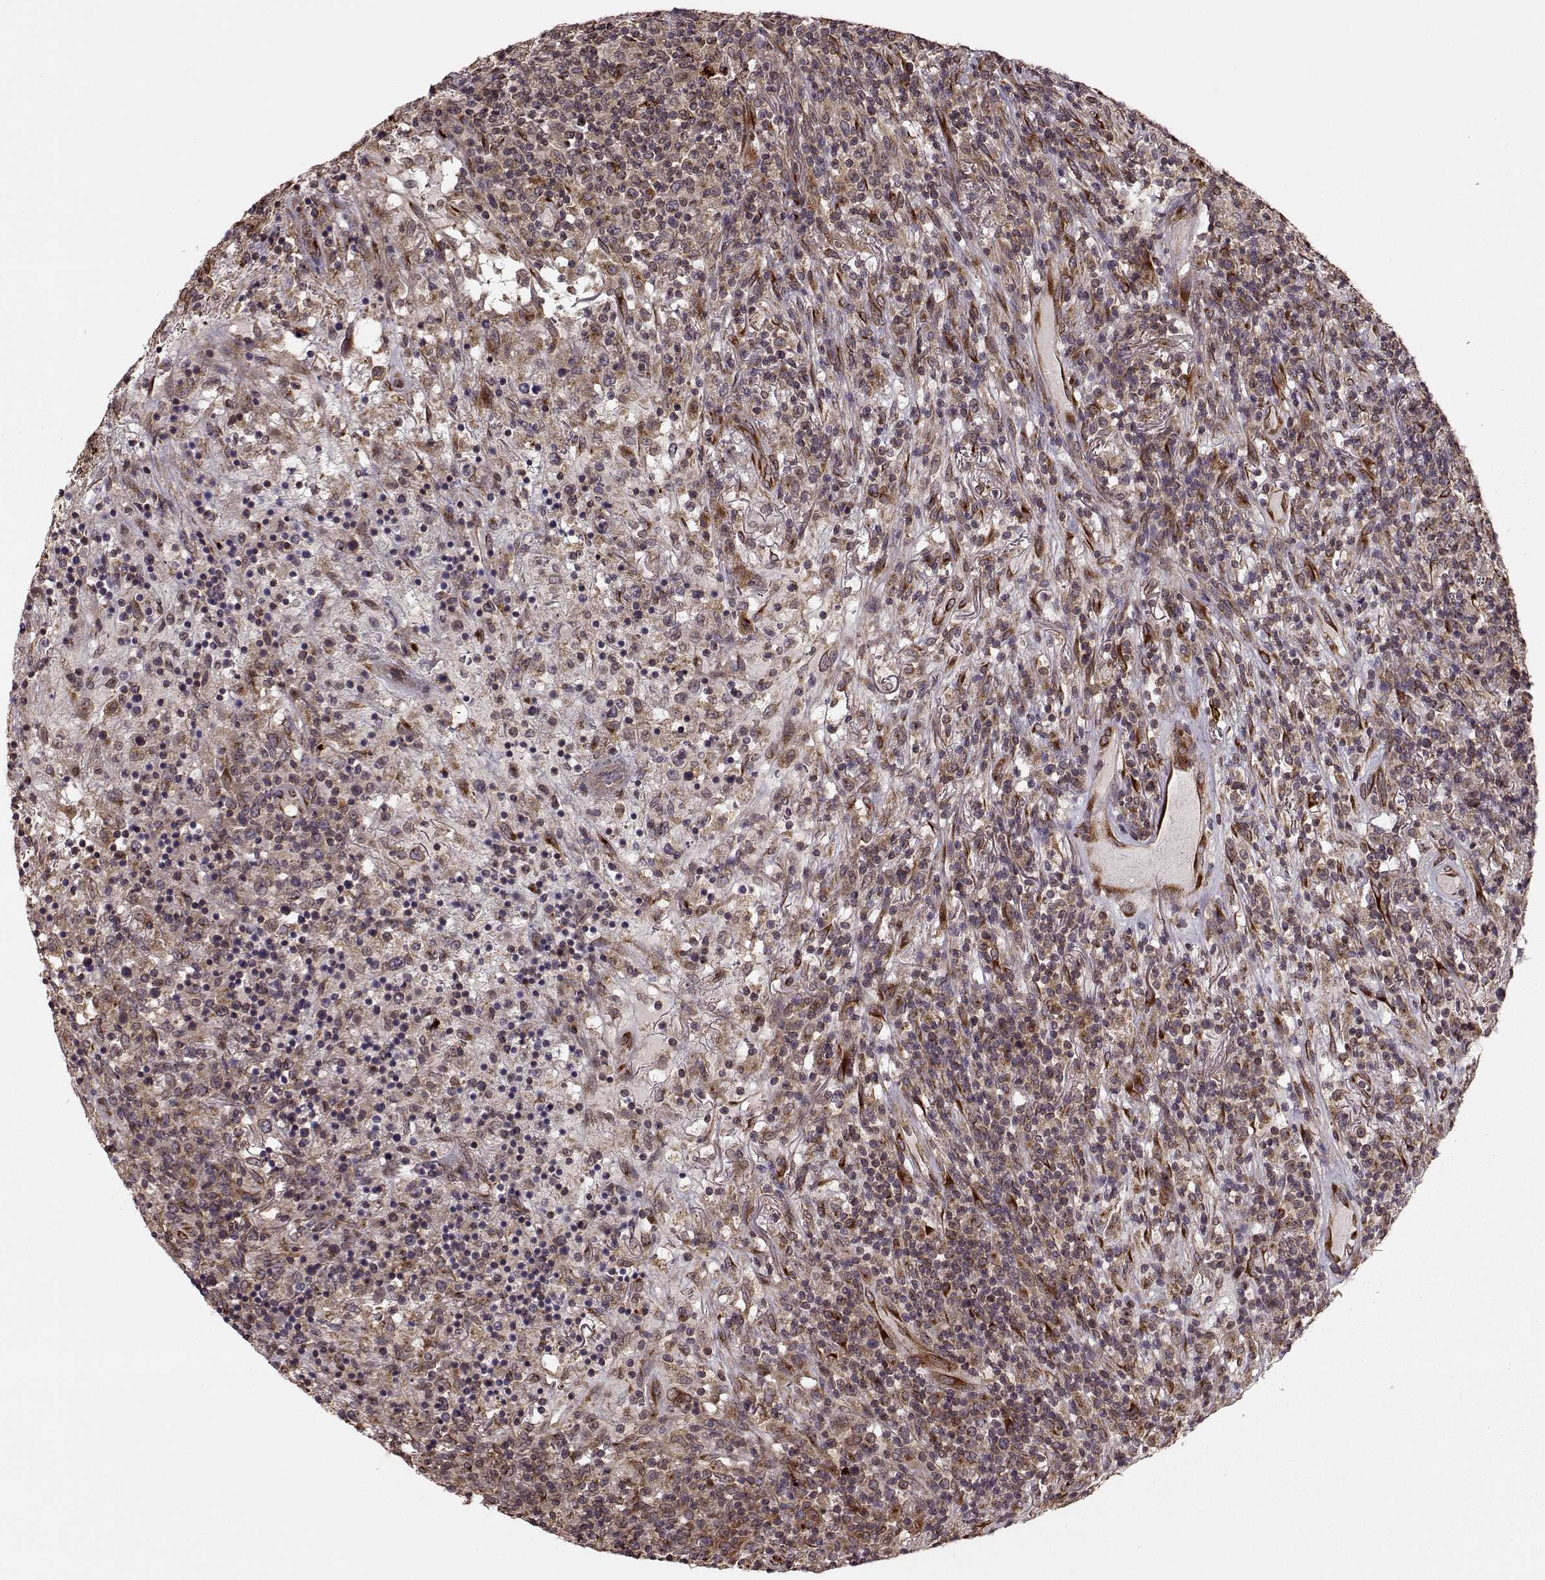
{"staining": {"intensity": "moderate", "quantity": ">75%", "location": "cytoplasmic/membranous"}, "tissue": "lymphoma", "cell_type": "Tumor cells", "image_type": "cancer", "snomed": [{"axis": "morphology", "description": "Malignant lymphoma, non-Hodgkin's type, High grade"}, {"axis": "topography", "description": "Lung"}], "caption": "A histopathology image showing moderate cytoplasmic/membranous staining in about >75% of tumor cells in malignant lymphoma, non-Hodgkin's type (high-grade), as visualized by brown immunohistochemical staining.", "gene": "YIPF5", "patient": {"sex": "male", "age": 79}}